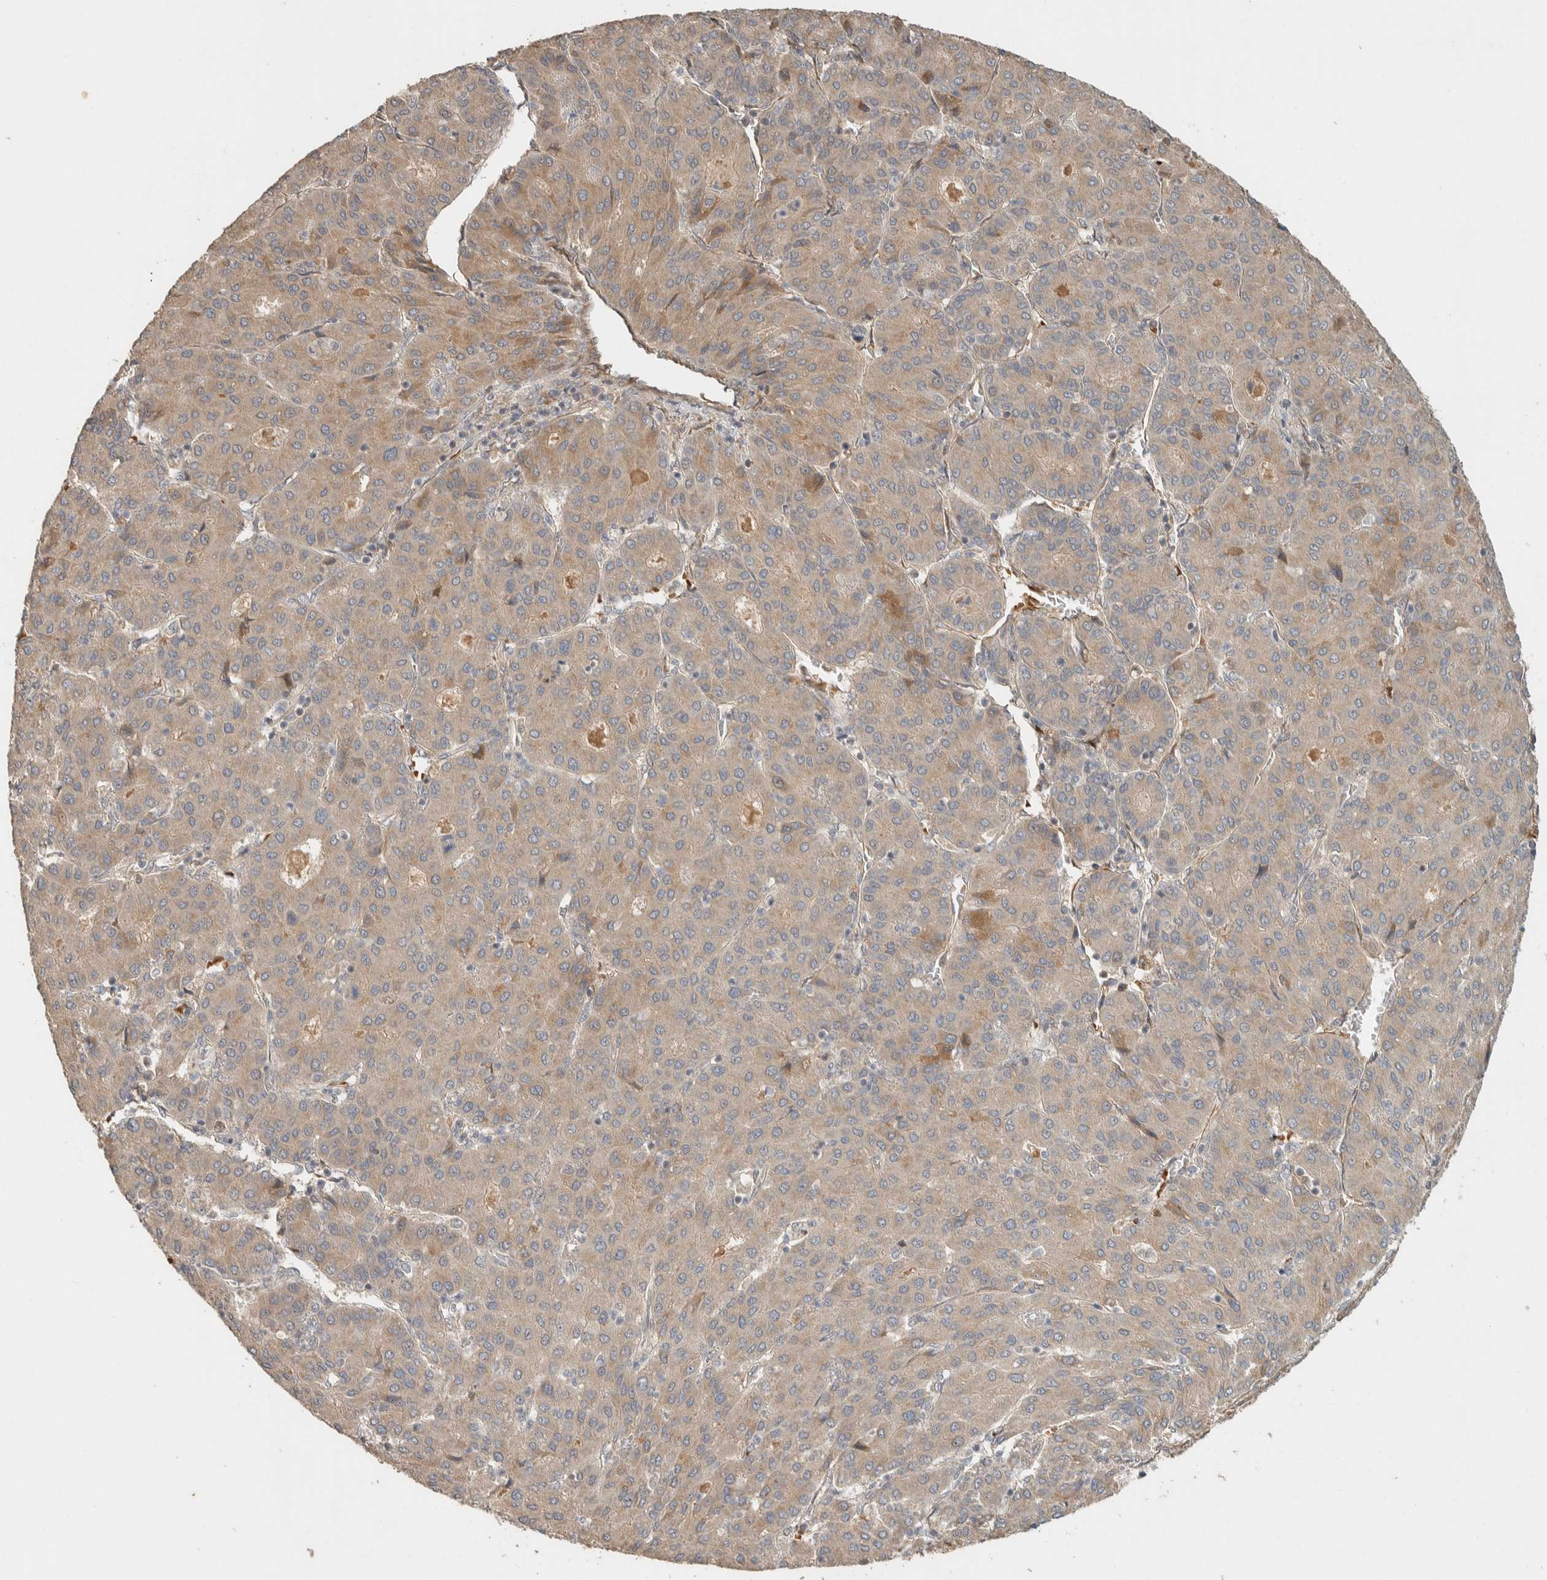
{"staining": {"intensity": "weak", "quantity": ">75%", "location": "cytoplasmic/membranous"}, "tissue": "liver cancer", "cell_type": "Tumor cells", "image_type": "cancer", "snomed": [{"axis": "morphology", "description": "Carcinoma, Hepatocellular, NOS"}, {"axis": "topography", "description": "Liver"}], "caption": "High-power microscopy captured an immunohistochemistry (IHC) micrograph of liver cancer, revealing weak cytoplasmic/membranous expression in approximately >75% of tumor cells. Immunohistochemistry (ihc) stains the protein in brown and the nuclei are stained blue.", "gene": "ZBTB2", "patient": {"sex": "male", "age": 65}}